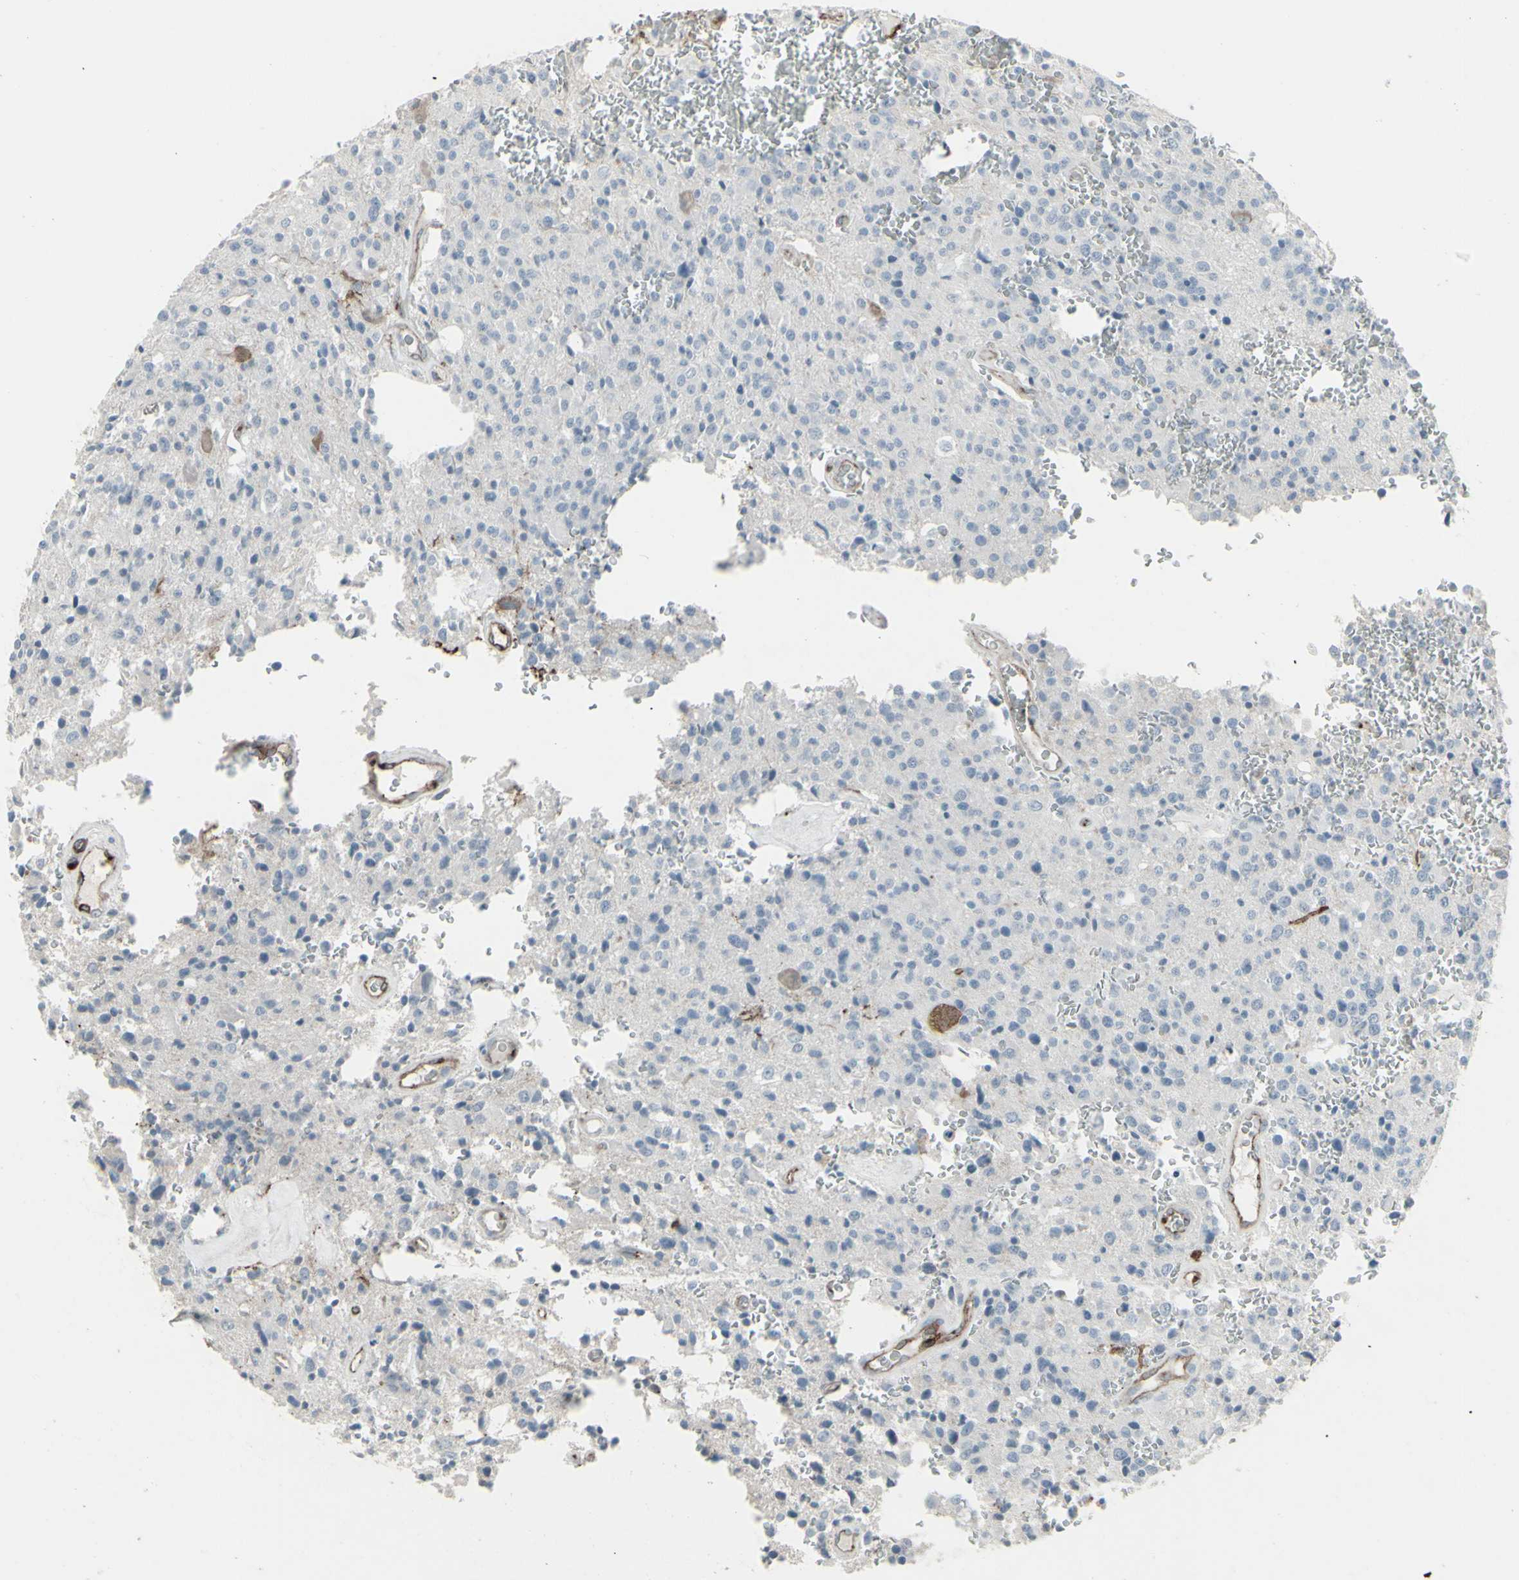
{"staining": {"intensity": "moderate", "quantity": "<25%", "location": "cytoplasmic/membranous"}, "tissue": "glioma", "cell_type": "Tumor cells", "image_type": "cancer", "snomed": [{"axis": "morphology", "description": "Glioma, malignant, Low grade"}, {"axis": "topography", "description": "Brain"}], "caption": "Human malignant glioma (low-grade) stained with a protein marker displays moderate staining in tumor cells.", "gene": "GJA1", "patient": {"sex": "male", "age": 58}}